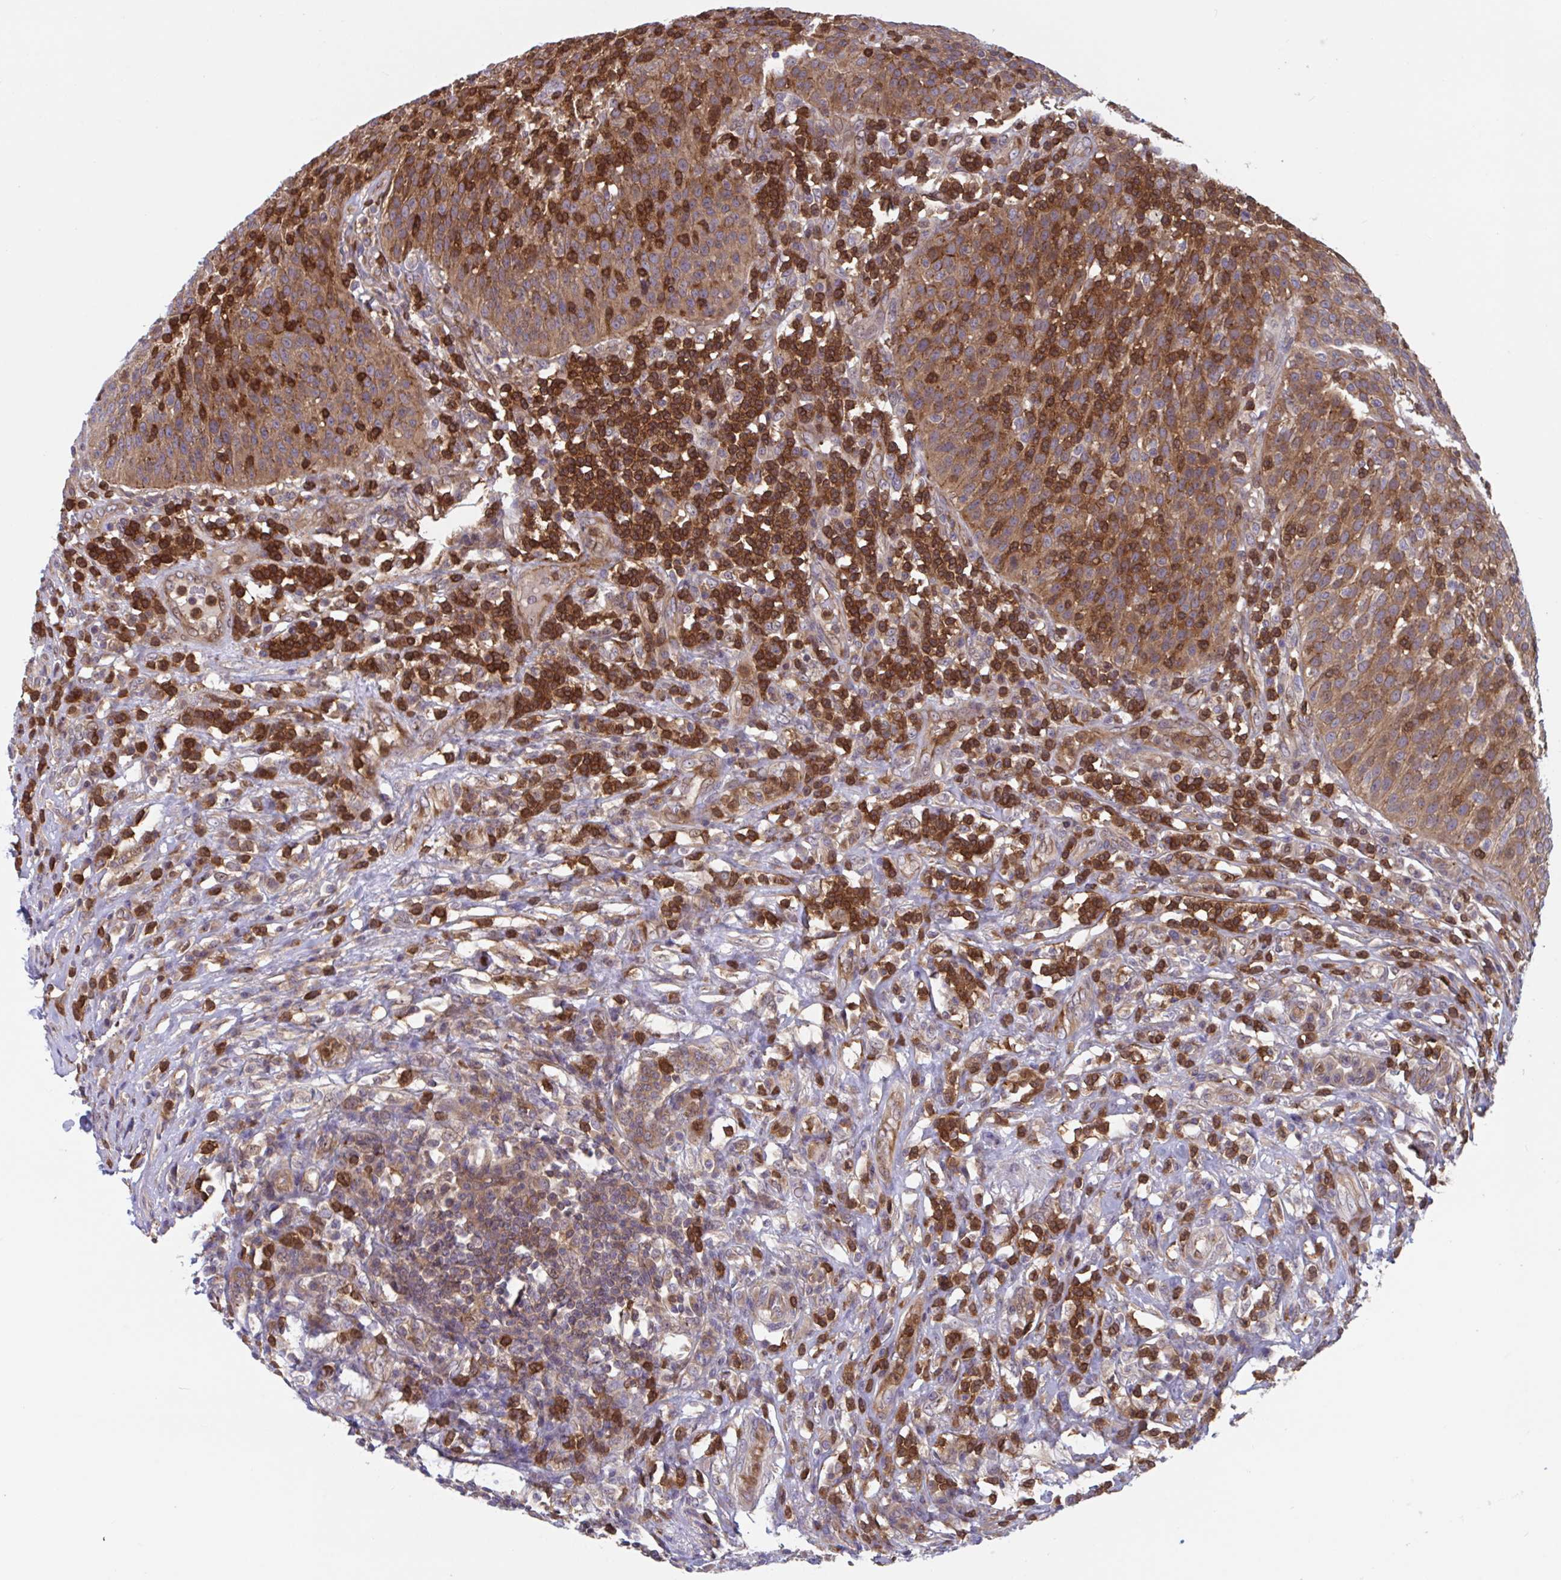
{"staining": {"intensity": "moderate", "quantity": ">75%", "location": "cytoplasmic/membranous"}, "tissue": "urothelial cancer", "cell_type": "Tumor cells", "image_type": "cancer", "snomed": [{"axis": "morphology", "description": "Urothelial carcinoma, High grade"}, {"axis": "topography", "description": "Urinary bladder"}], "caption": "Immunohistochemical staining of human urothelial cancer shows medium levels of moderate cytoplasmic/membranous staining in about >75% of tumor cells.", "gene": "LMNTD2", "patient": {"sex": "female", "age": 70}}